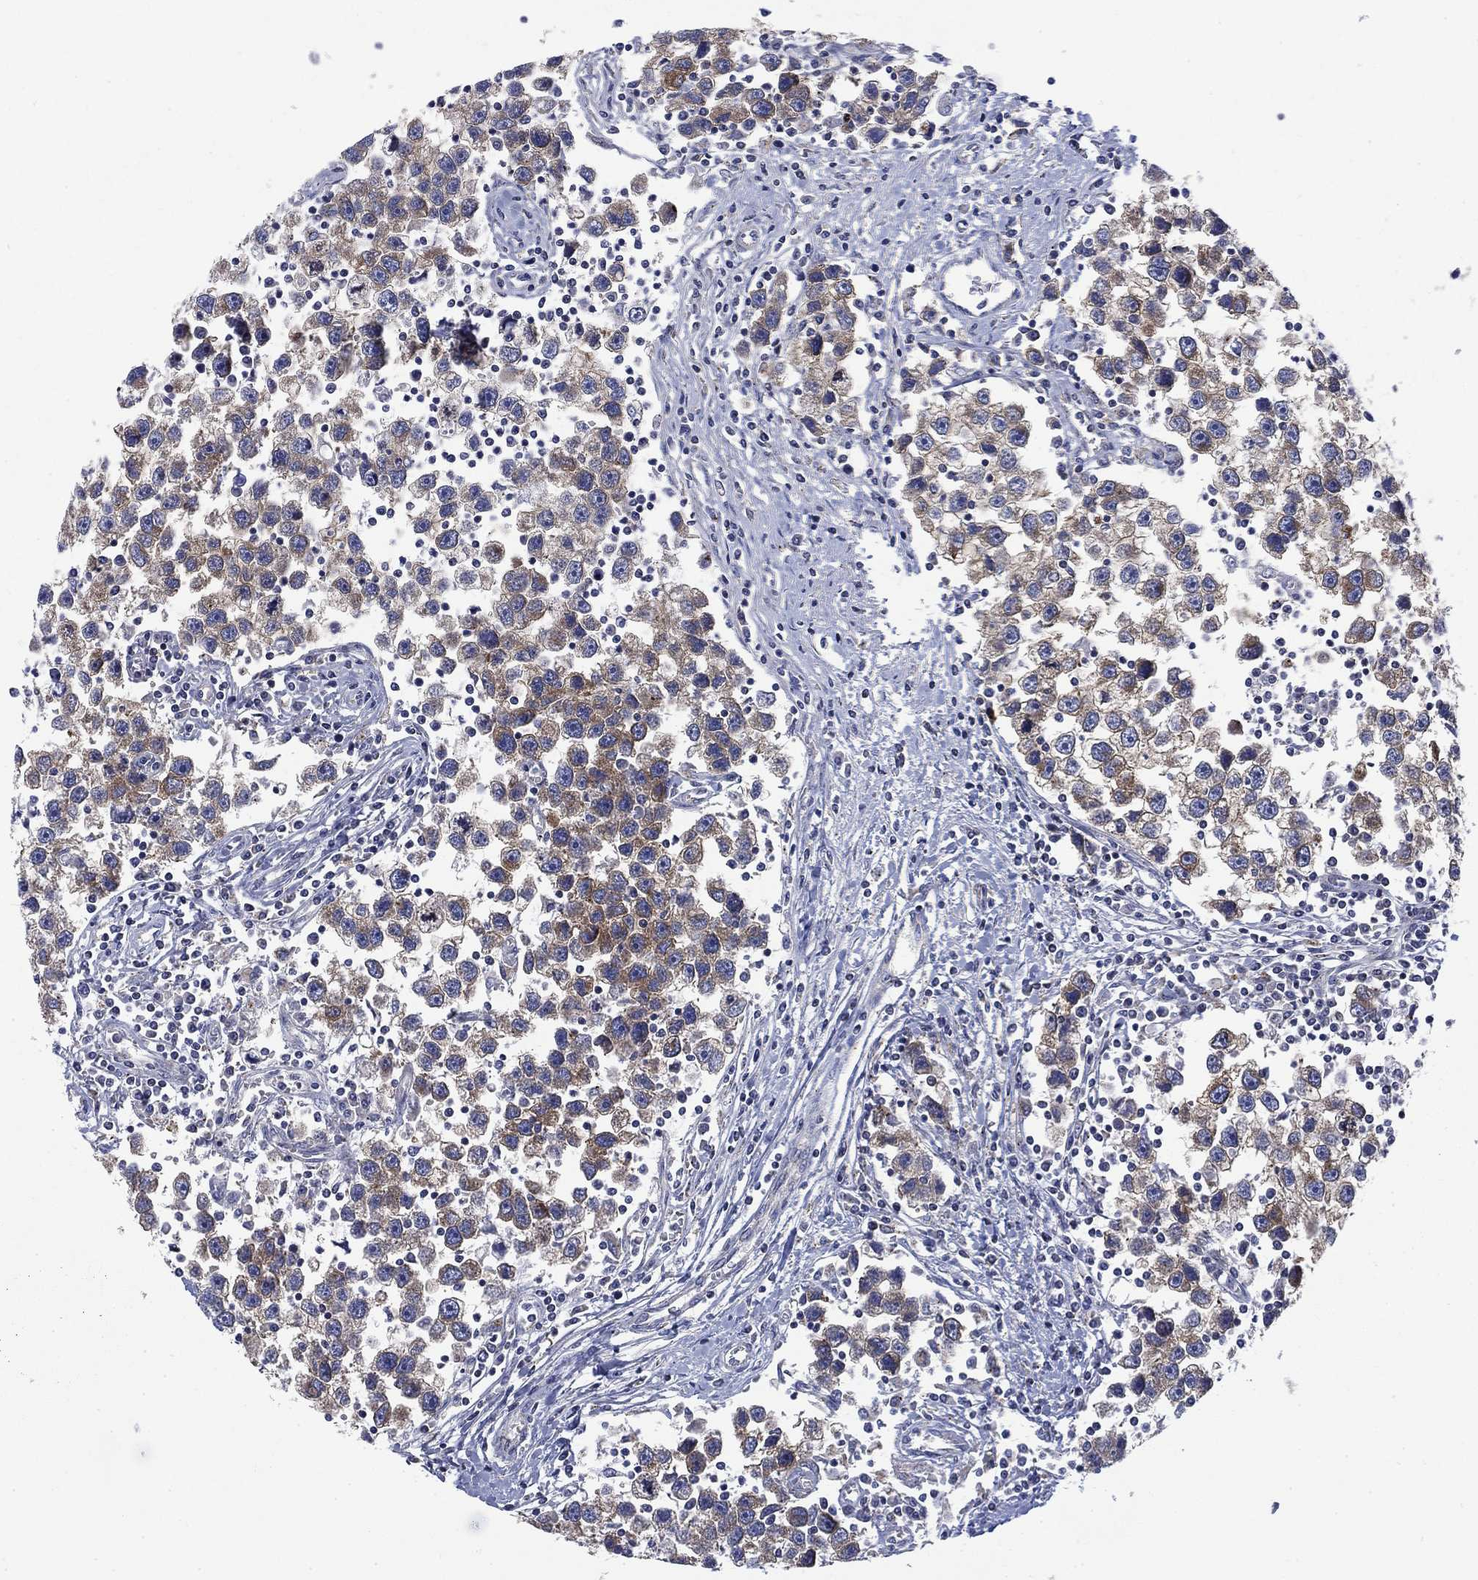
{"staining": {"intensity": "moderate", "quantity": ">75%", "location": "cytoplasmic/membranous"}, "tissue": "testis cancer", "cell_type": "Tumor cells", "image_type": "cancer", "snomed": [{"axis": "morphology", "description": "Seminoma, NOS"}, {"axis": "topography", "description": "Testis"}], "caption": "Protein staining by immunohistochemistry (IHC) reveals moderate cytoplasmic/membranous expression in about >75% of tumor cells in seminoma (testis).", "gene": "NACAD", "patient": {"sex": "male", "age": 30}}